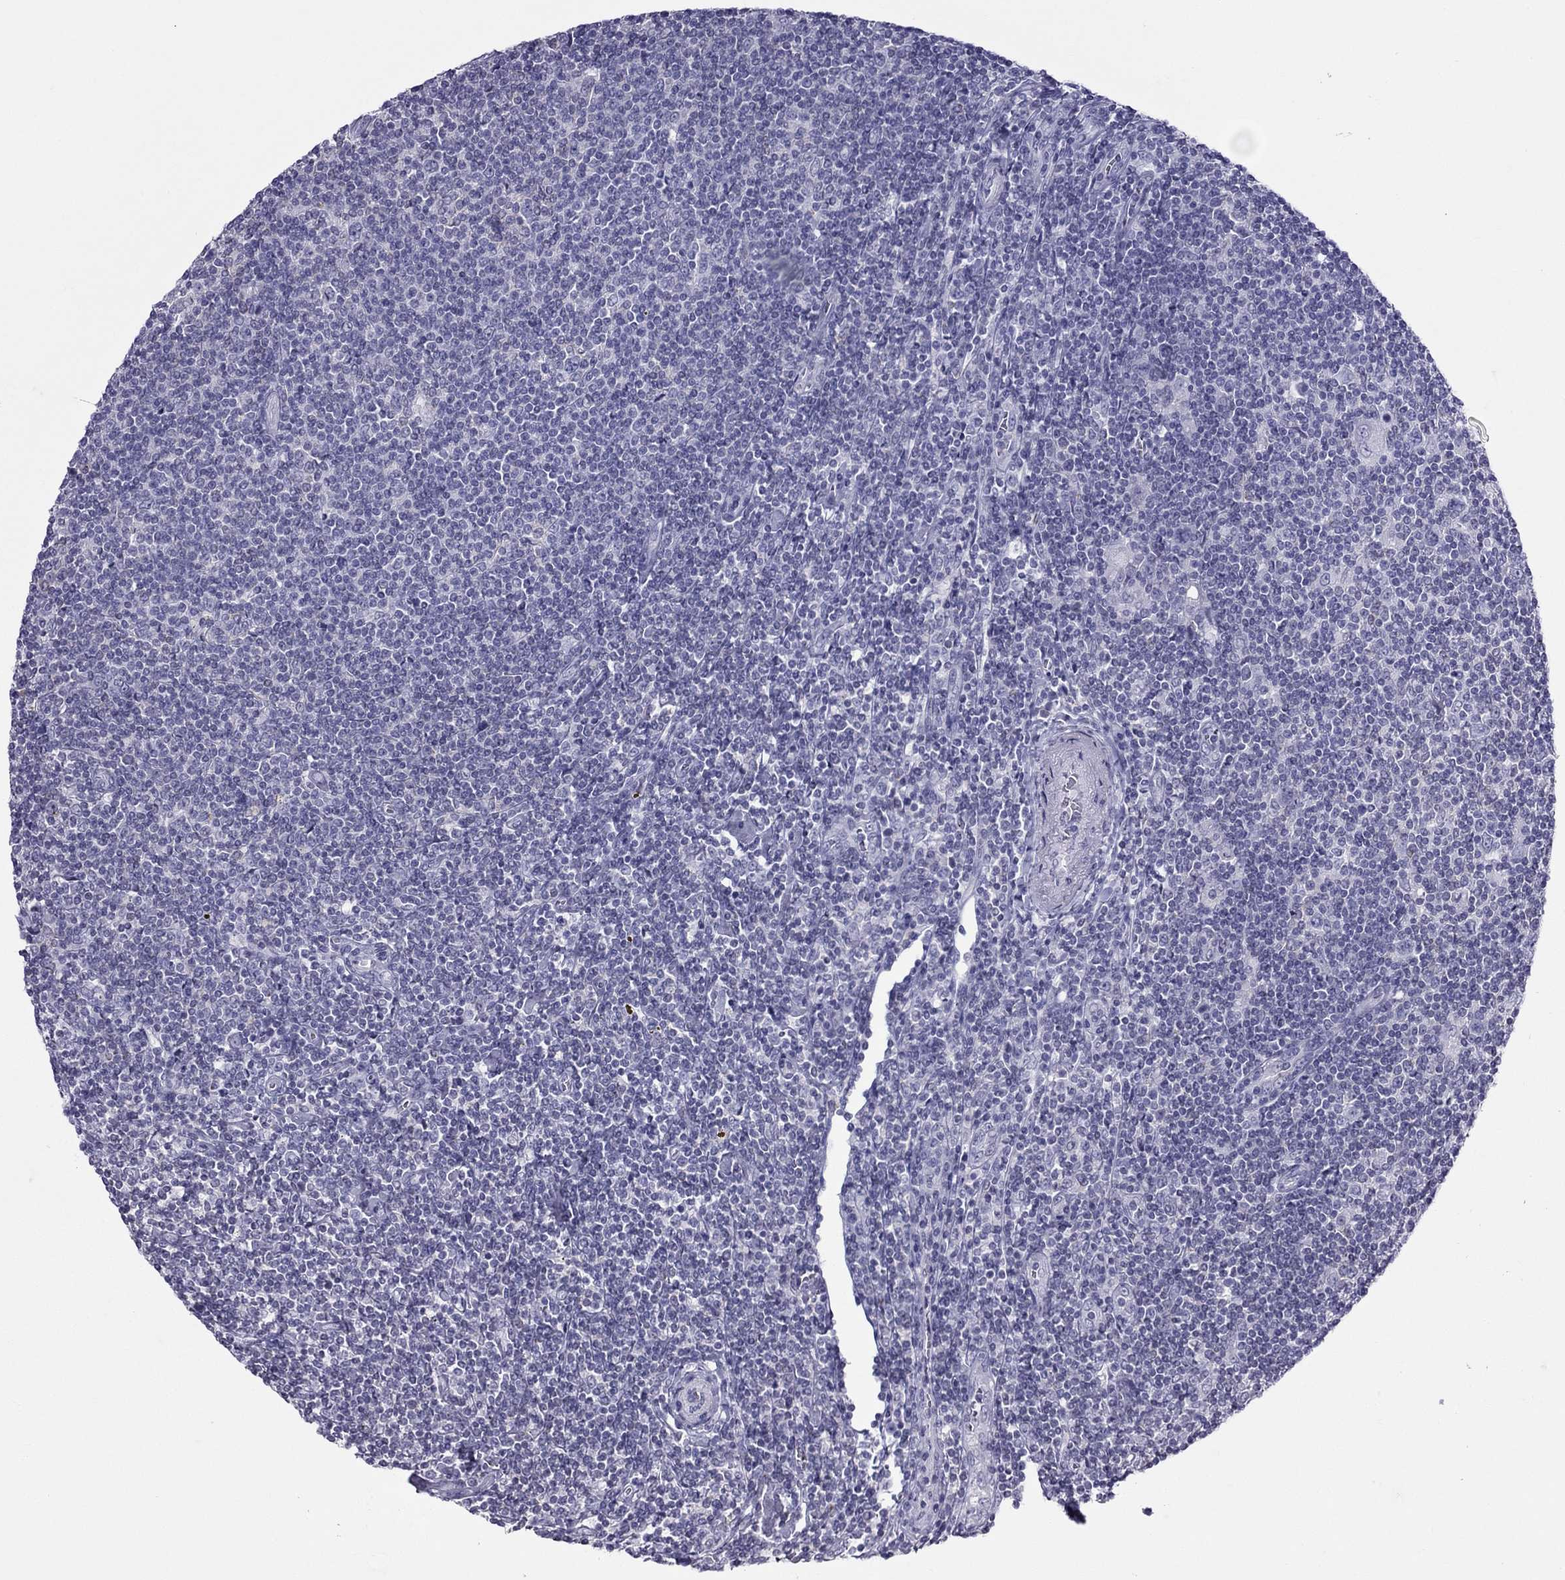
{"staining": {"intensity": "negative", "quantity": "none", "location": "none"}, "tissue": "lymphoma", "cell_type": "Tumor cells", "image_type": "cancer", "snomed": [{"axis": "morphology", "description": "Hodgkin's disease, NOS"}, {"axis": "topography", "description": "Lymph node"}], "caption": "Tumor cells show no significant positivity in Hodgkin's disease.", "gene": "TEX14", "patient": {"sex": "male", "age": 40}}